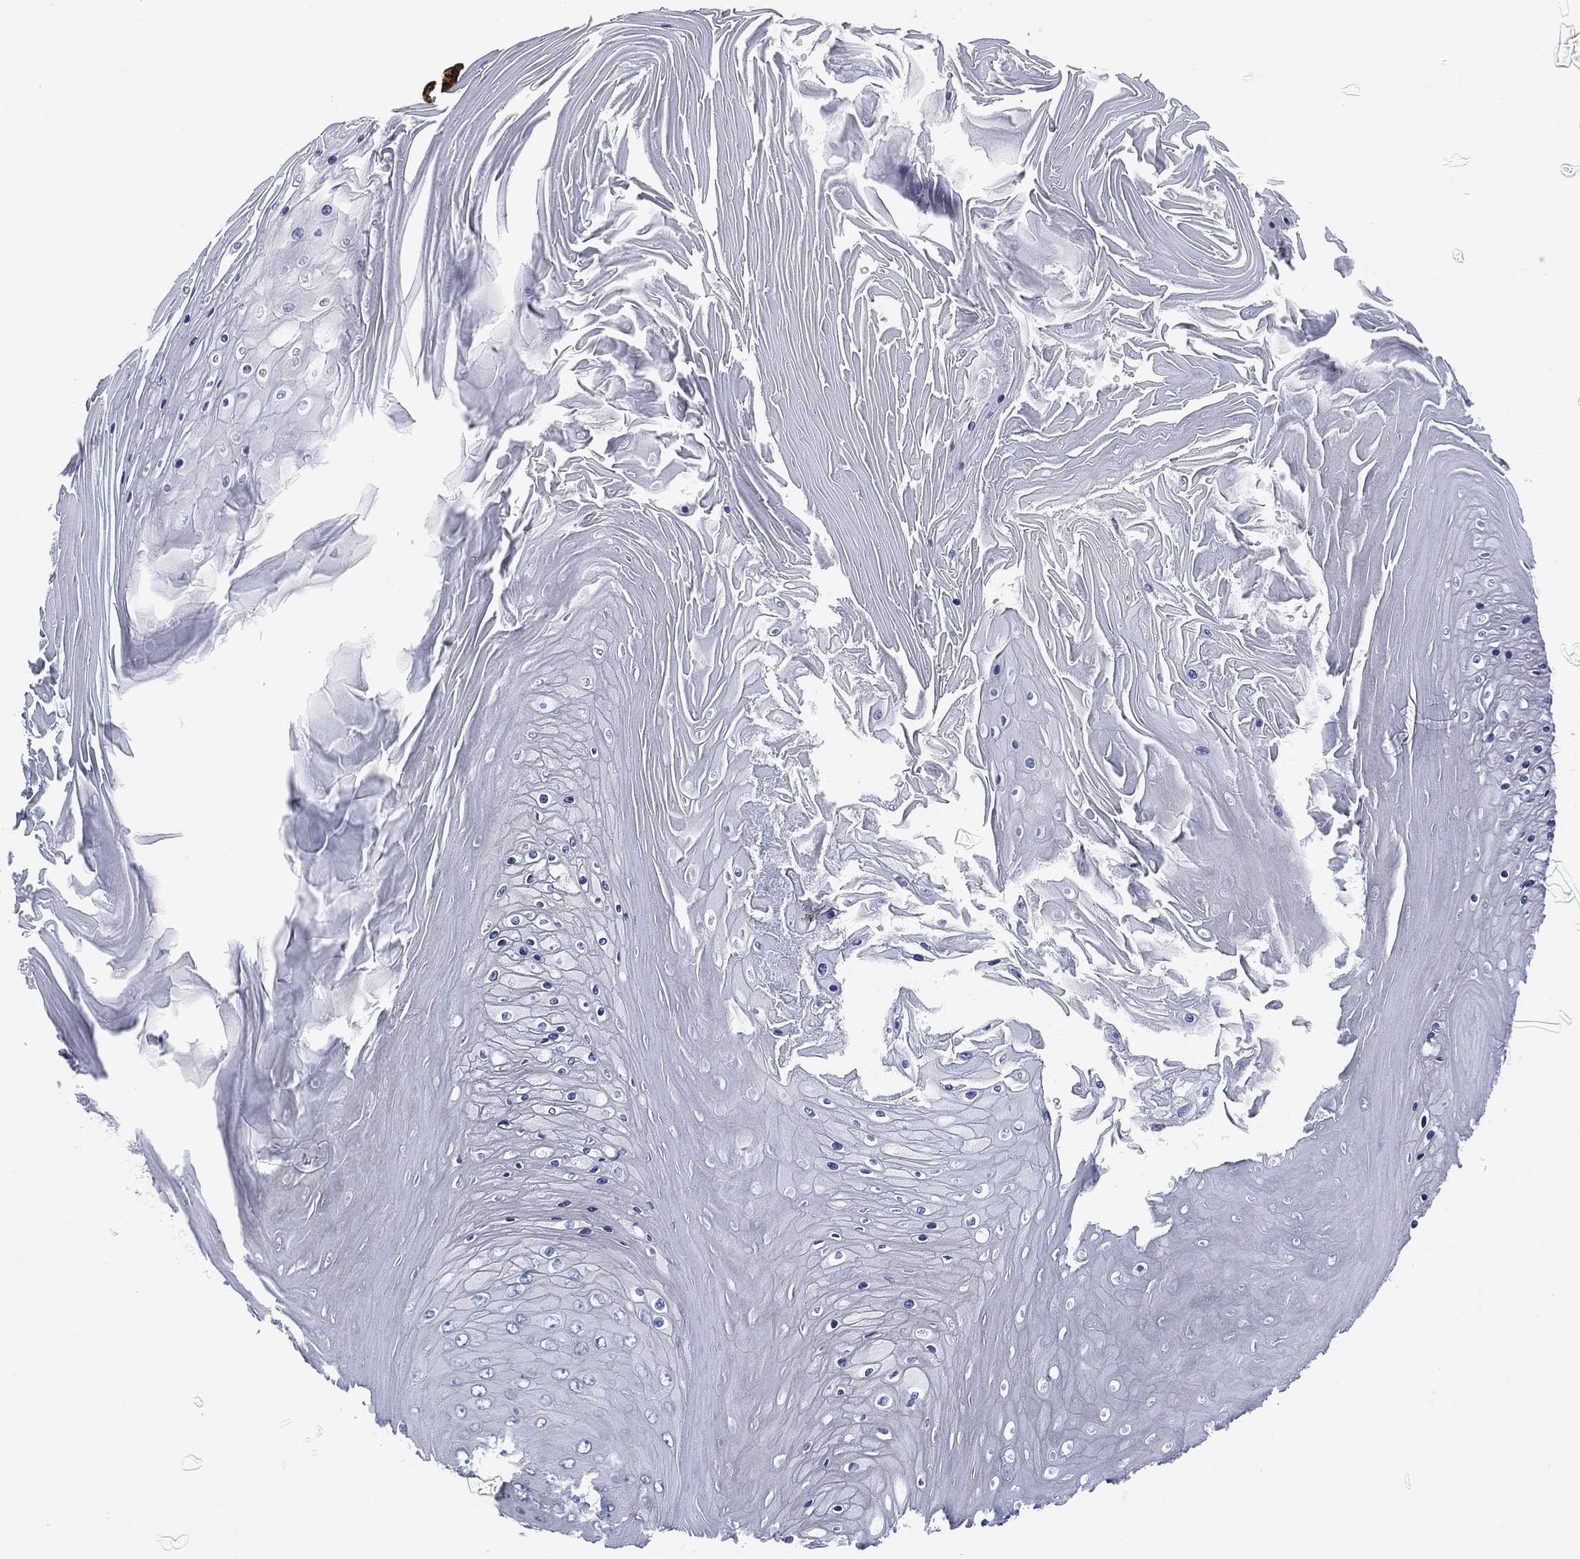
{"staining": {"intensity": "negative", "quantity": "none", "location": "none"}, "tissue": "skin cancer", "cell_type": "Tumor cells", "image_type": "cancer", "snomed": [{"axis": "morphology", "description": "Squamous cell carcinoma, NOS"}, {"axis": "topography", "description": "Skin"}], "caption": "Skin squamous cell carcinoma was stained to show a protein in brown. There is no significant expression in tumor cells. (Stains: DAB (3,3'-diaminobenzidine) immunohistochemistry with hematoxylin counter stain, Microscopy: brightfield microscopy at high magnification).", "gene": "SLC4A4", "patient": {"sex": "male", "age": 62}}